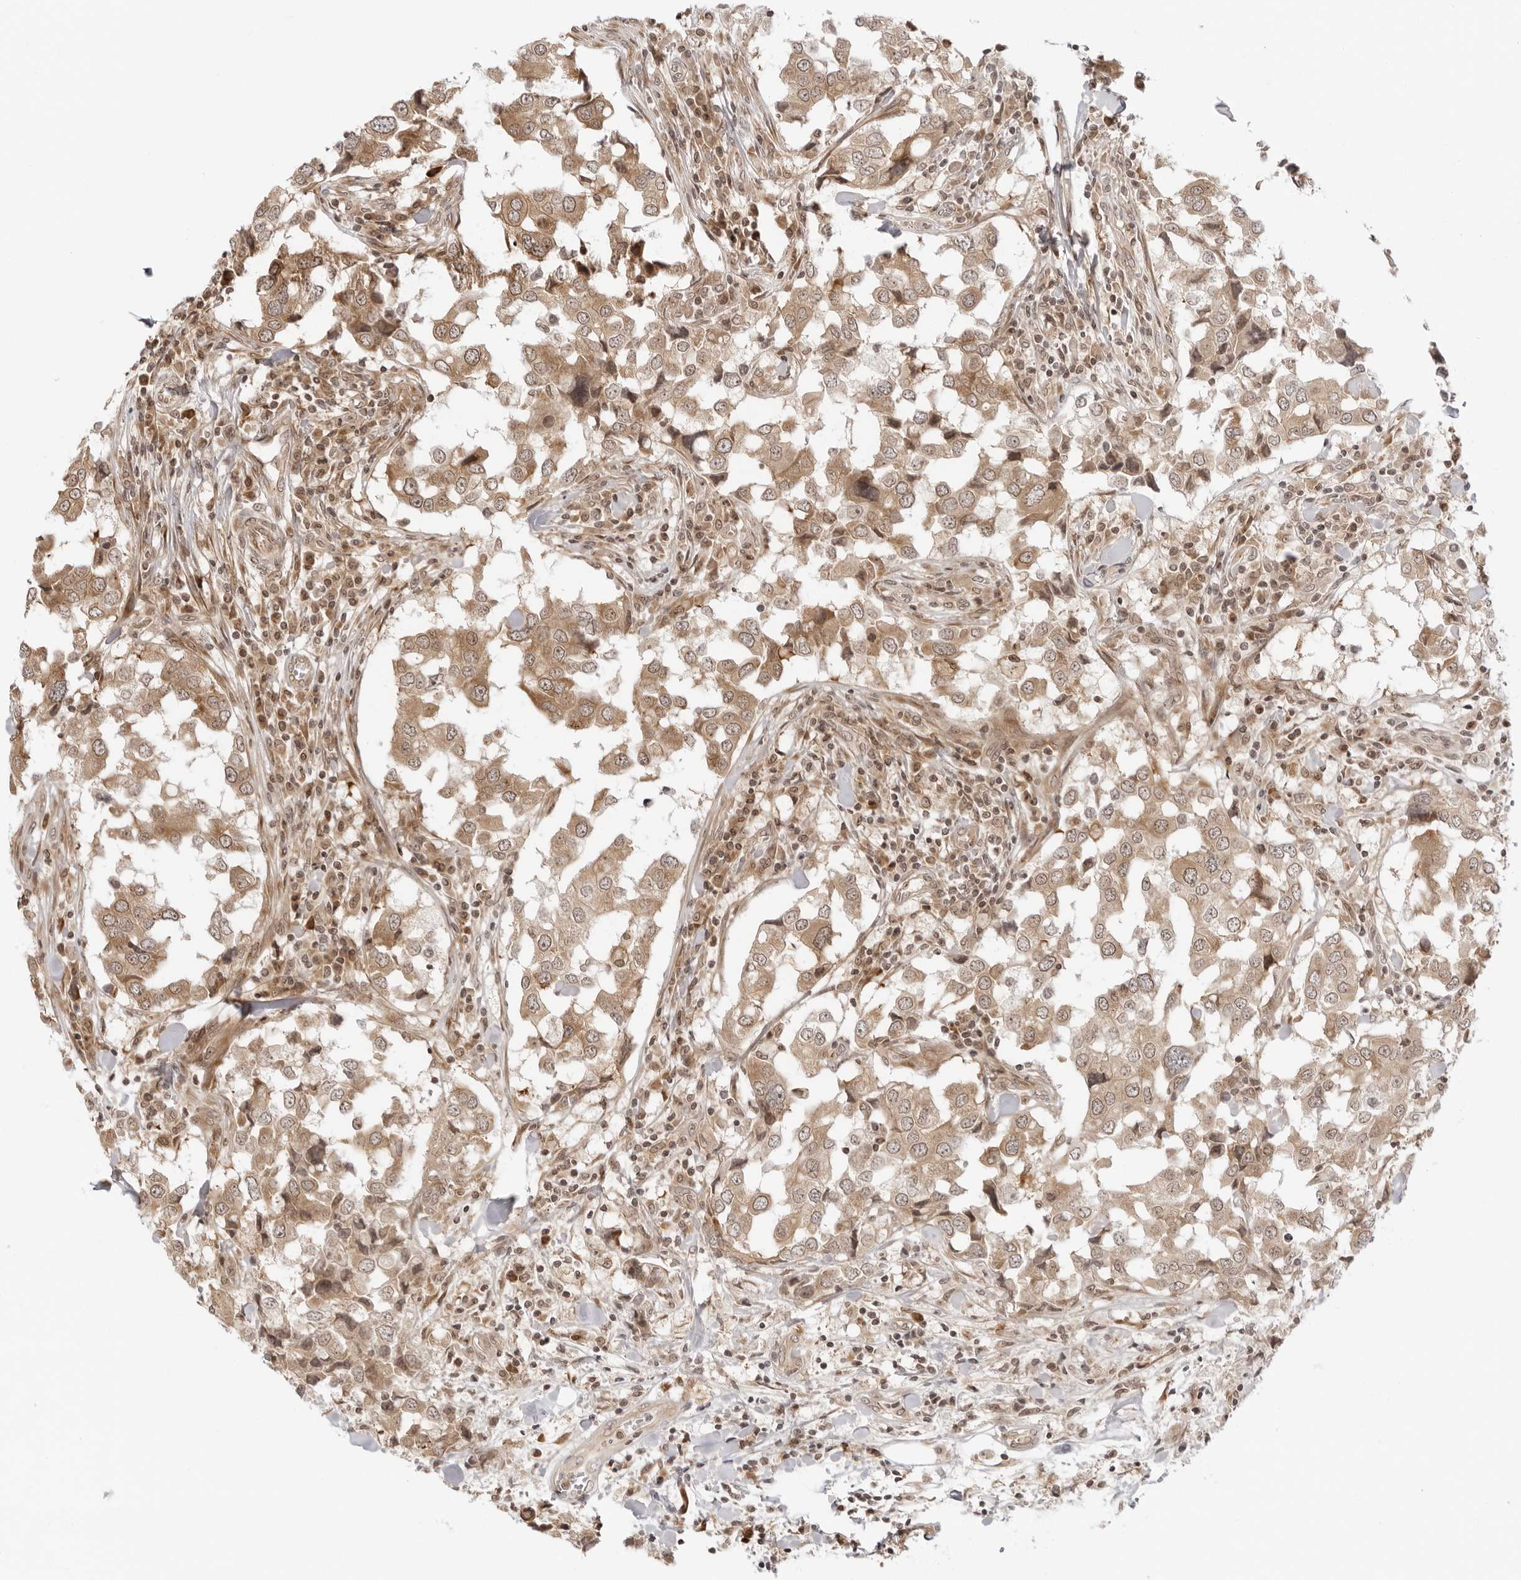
{"staining": {"intensity": "moderate", "quantity": ">75%", "location": "cytoplasmic/membranous"}, "tissue": "breast cancer", "cell_type": "Tumor cells", "image_type": "cancer", "snomed": [{"axis": "morphology", "description": "Duct carcinoma"}, {"axis": "topography", "description": "Breast"}], "caption": "An immunohistochemistry photomicrograph of tumor tissue is shown. Protein staining in brown highlights moderate cytoplasmic/membranous positivity in breast cancer within tumor cells.", "gene": "PRRC2C", "patient": {"sex": "female", "age": 27}}